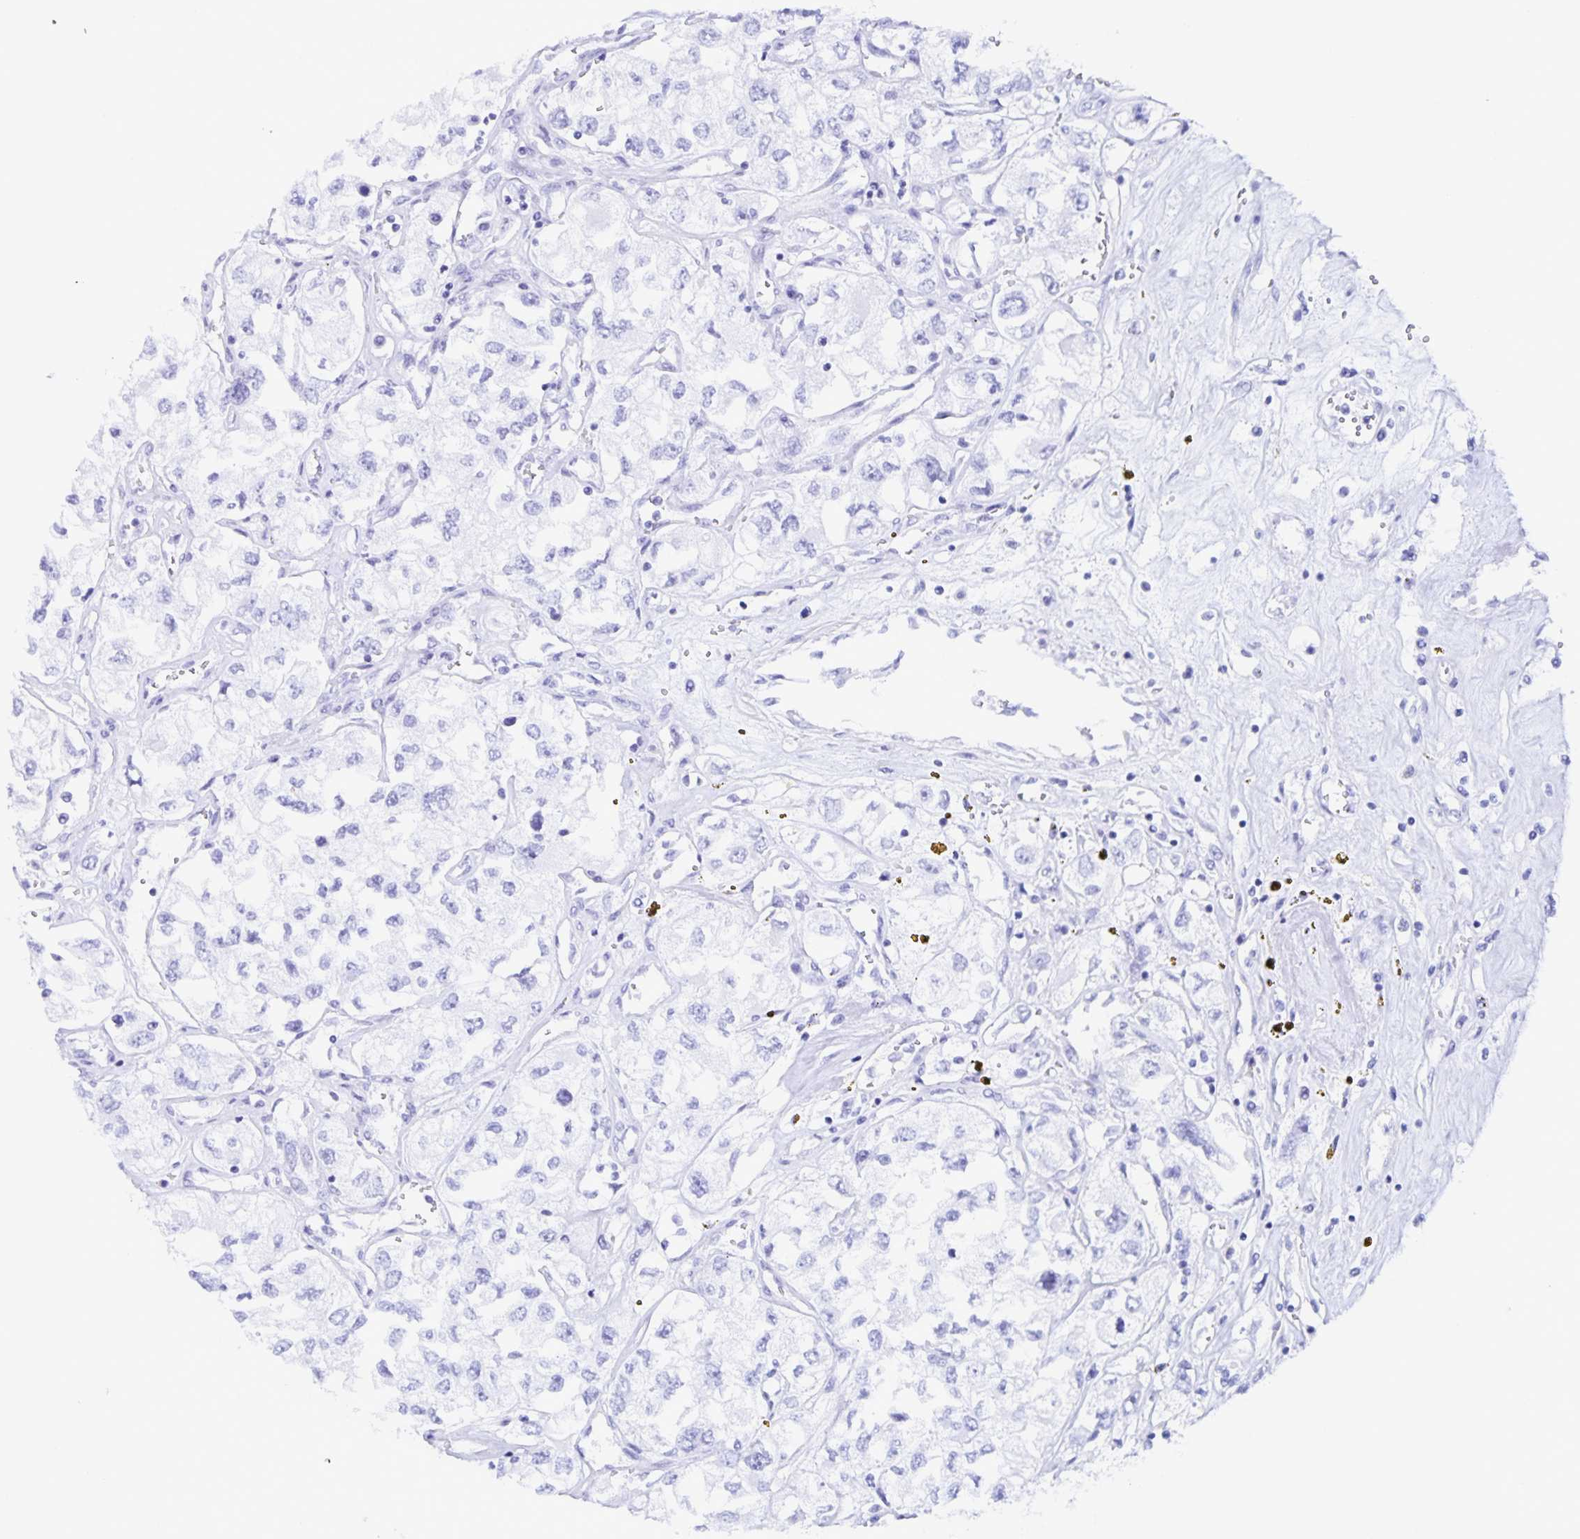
{"staining": {"intensity": "negative", "quantity": "none", "location": "none"}, "tissue": "renal cancer", "cell_type": "Tumor cells", "image_type": "cancer", "snomed": [{"axis": "morphology", "description": "Adenocarcinoma, NOS"}, {"axis": "topography", "description": "Kidney"}], "caption": "Tumor cells are negative for protein expression in human renal cancer. (DAB immunohistochemistry, high magnification).", "gene": "RPL36A", "patient": {"sex": "female", "age": 59}}